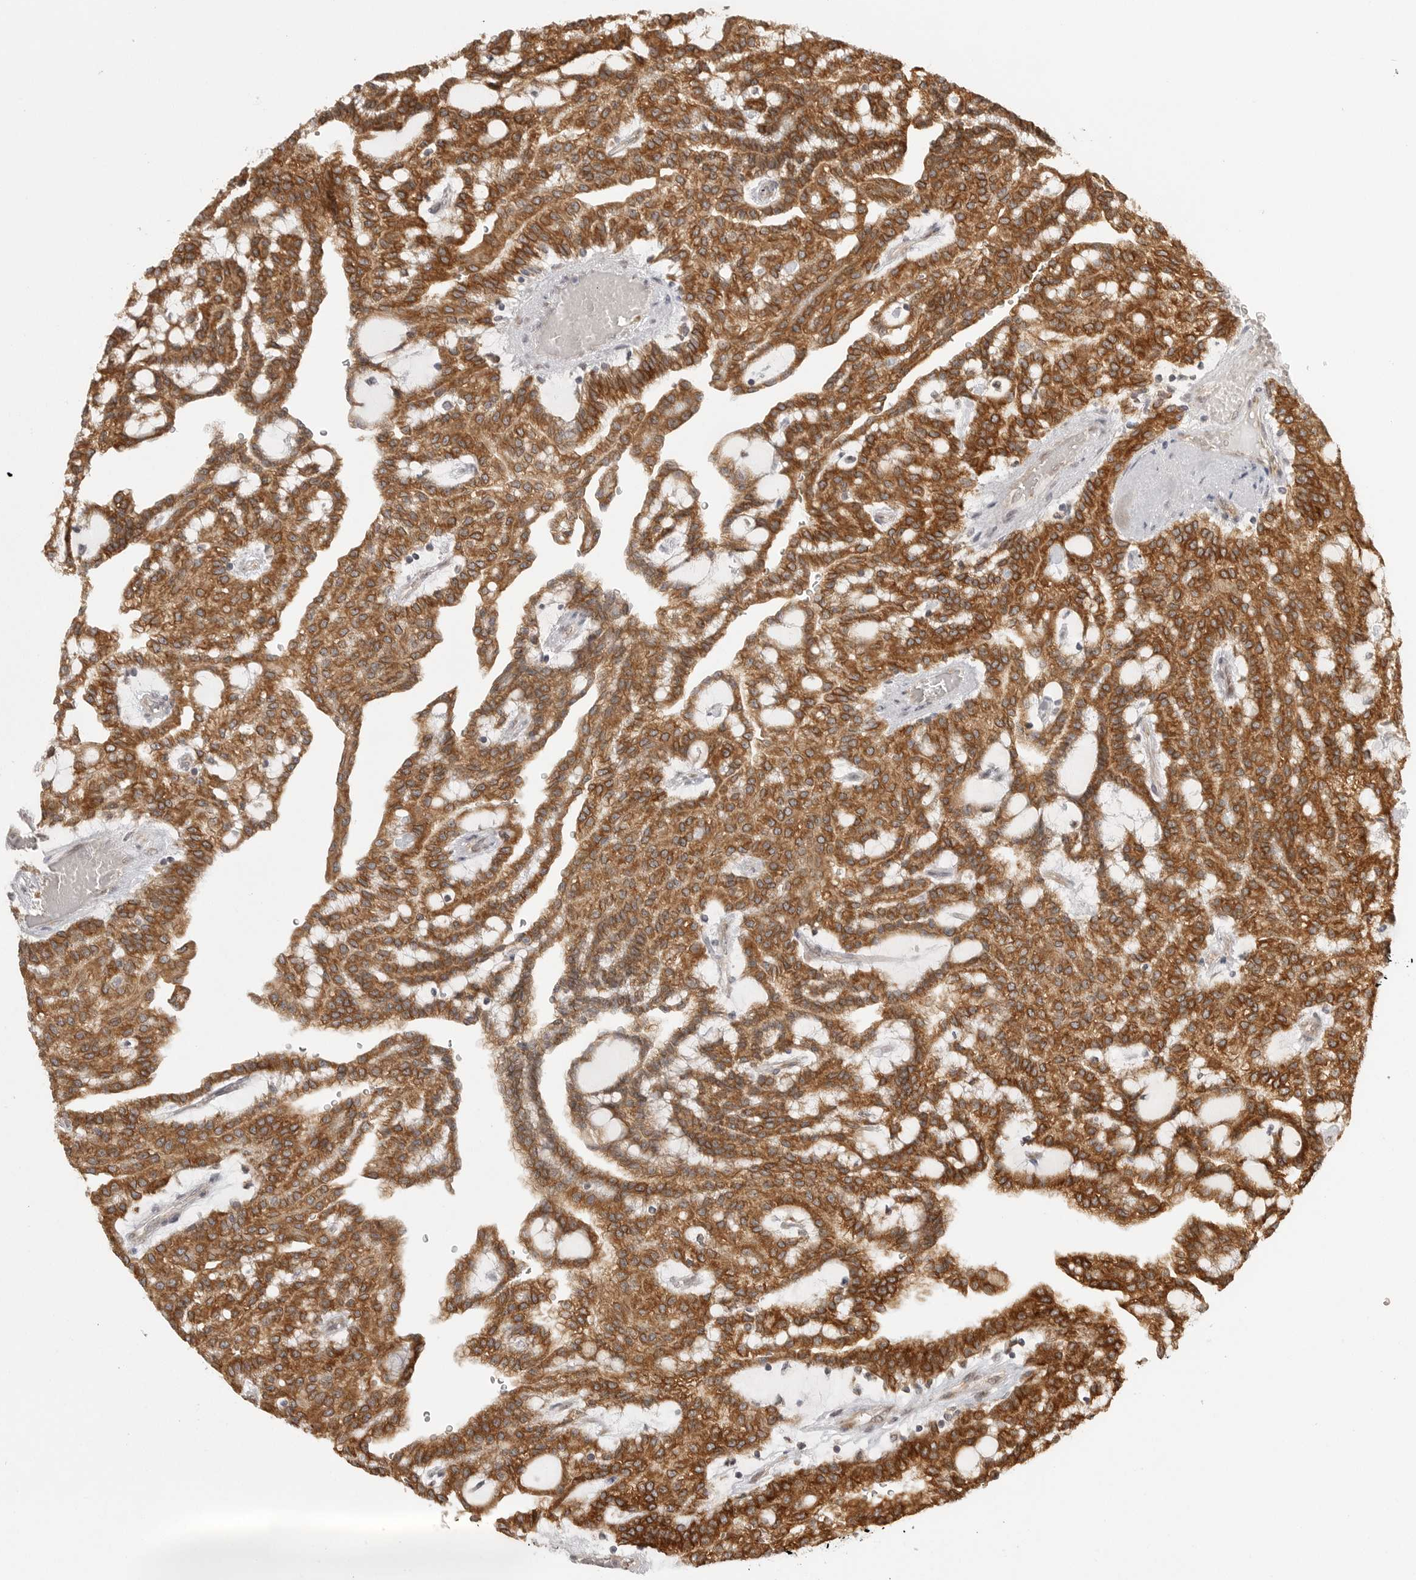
{"staining": {"intensity": "strong", "quantity": ">75%", "location": "cytoplasmic/membranous"}, "tissue": "renal cancer", "cell_type": "Tumor cells", "image_type": "cancer", "snomed": [{"axis": "morphology", "description": "Adenocarcinoma, NOS"}, {"axis": "topography", "description": "Kidney"}], "caption": "There is high levels of strong cytoplasmic/membranous staining in tumor cells of renal adenocarcinoma, as demonstrated by immunohistochemical staining (brown color).", "gene": "CERS2", "patient": {"sex": "male", "age": 63}}